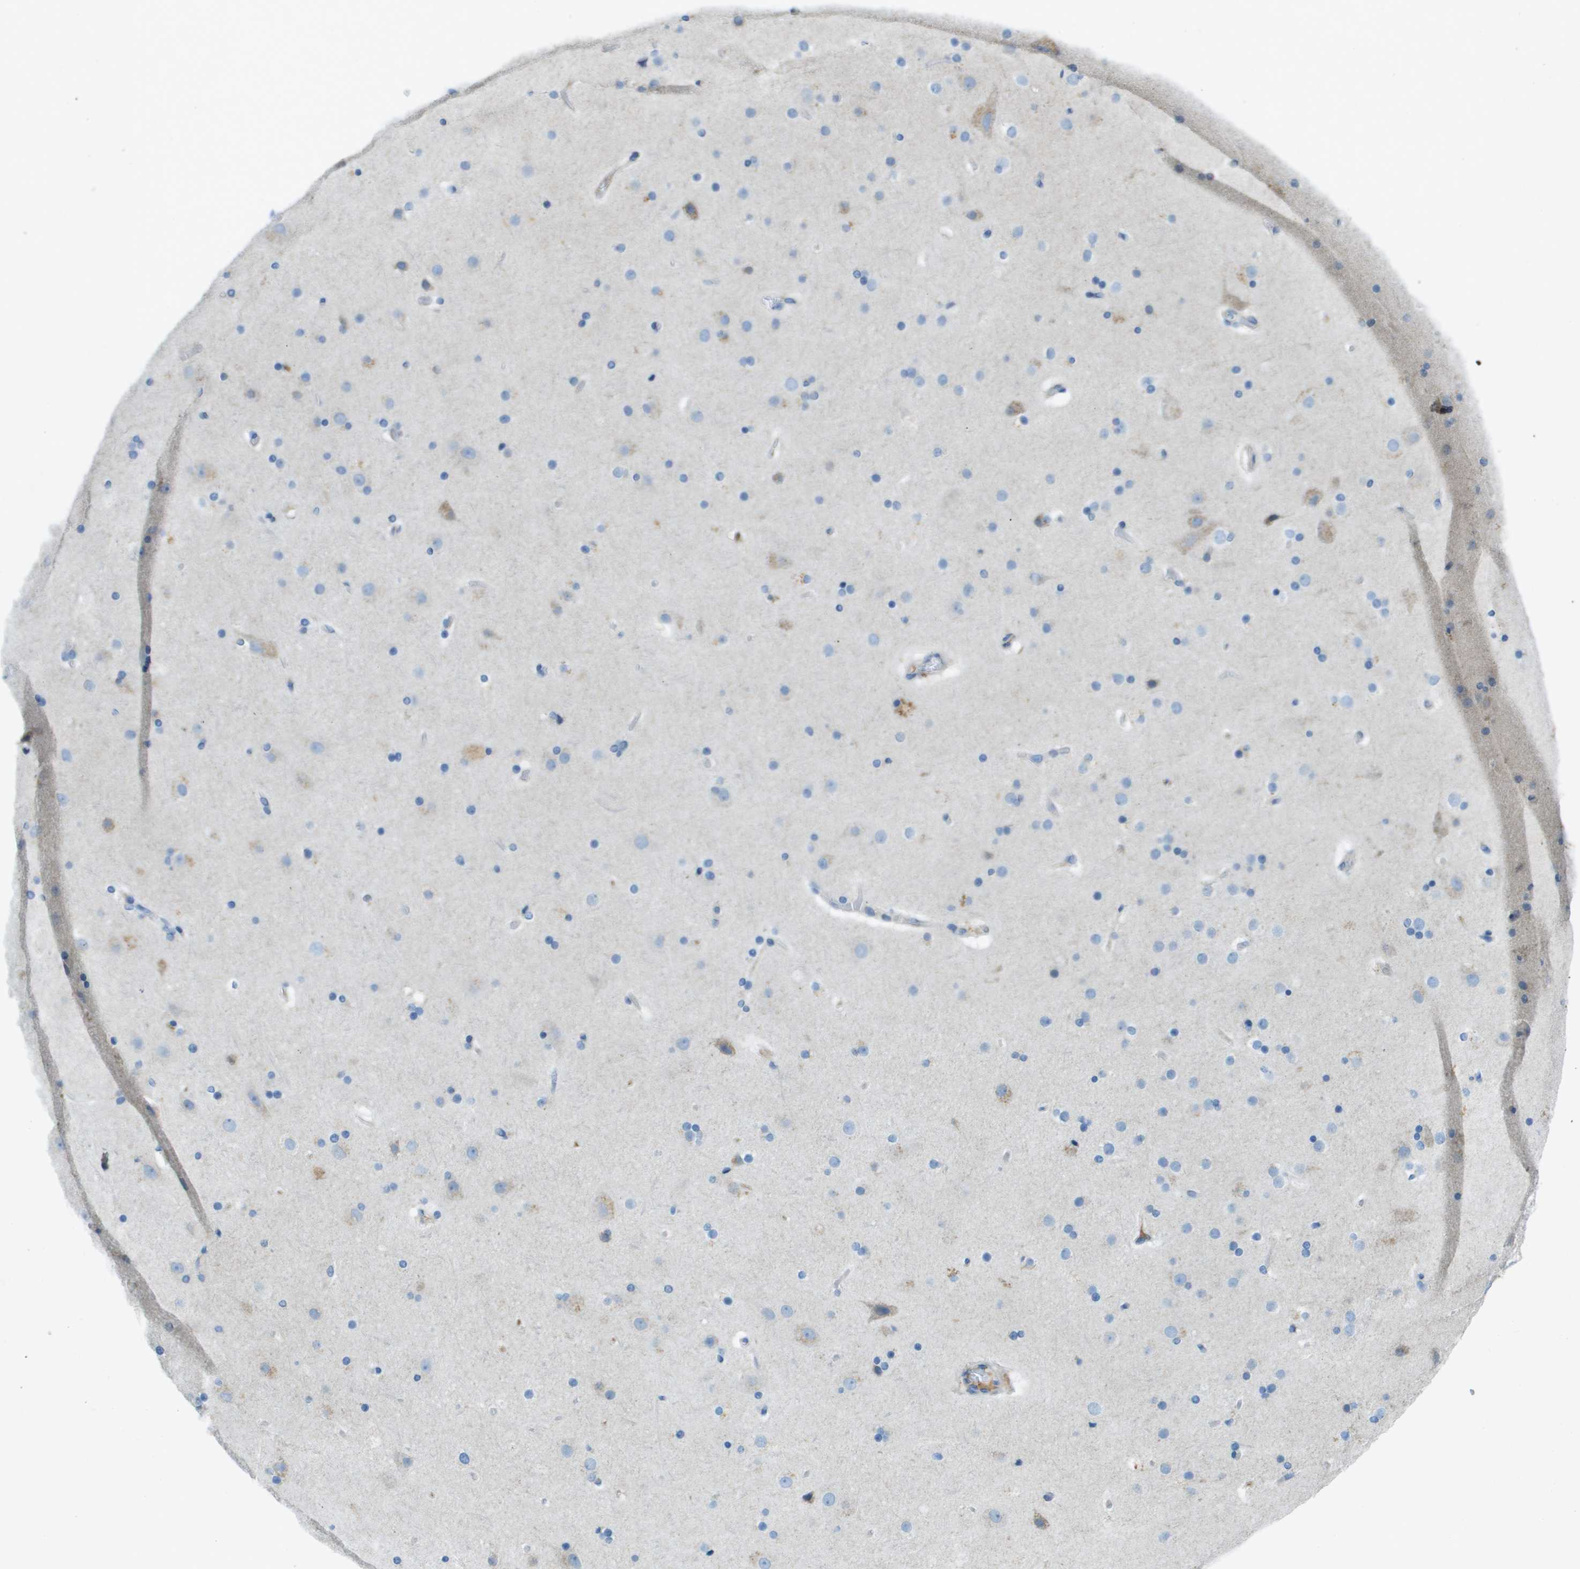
{"staining": {"intensity": "negative", "quantity": "none", "location": "none"}, "tissue": "cerebral cortex", "cell_type": "Endothelial cells", "image_type": "normal", "snomed": [{"axis": "morphology", "description": "Normal tissue, NOS"}, {"axis": "topography", "description": "Cerebral cortex"}], "caption": "This is a photomicrograph of IHC staining of normal cerebral cortex, which shows no expression in endothelial cells.", "gene": "CYGB", "patient": {"sex": "male", "age": 57}}